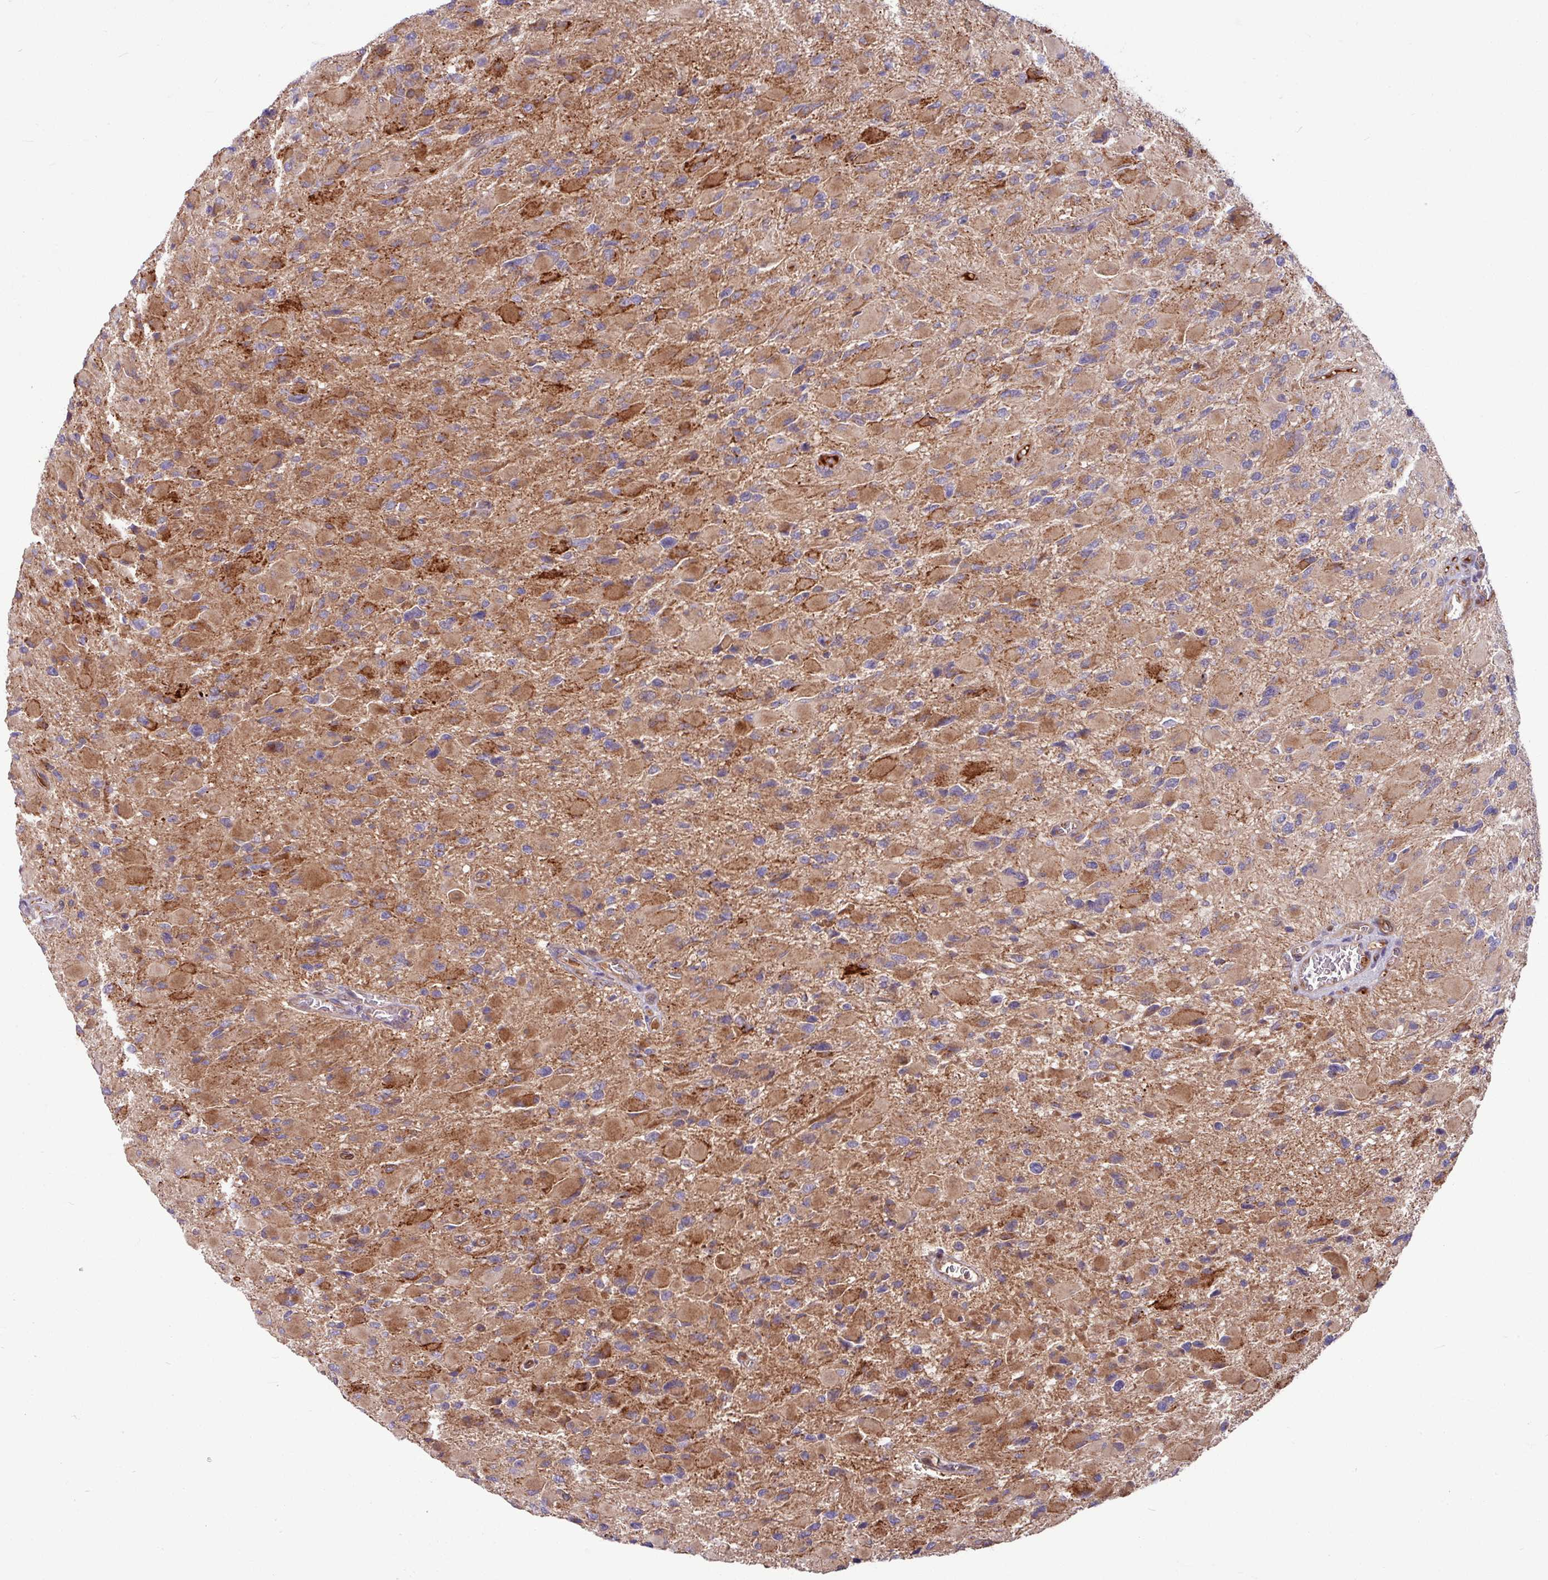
{"staining": {"intensity": "moderate", "quantity": ">75%", "location": "cytoplasmic/membranous"}, "tissue": "glioma", "cell_type": "Tumor cells", "image_type": "cancer", "snomed": [{"axis": "morphology", "description": "Glioma, malignant, High grade"}, {"axis": "topography", "description": "Cerebral cortex"}], "caption": "High-magnification brightfield microscopy of malignant glioma (high-grade) stained with DAB (brown) and counterstained with hematoxylin (blue). tumor cells exhibit moderate cytoplasmic/membranous staining is appreciated in approximately>75% of cells.", "gene": "B4GALNT4", "patient": {"sex": "female", "age": 36}}